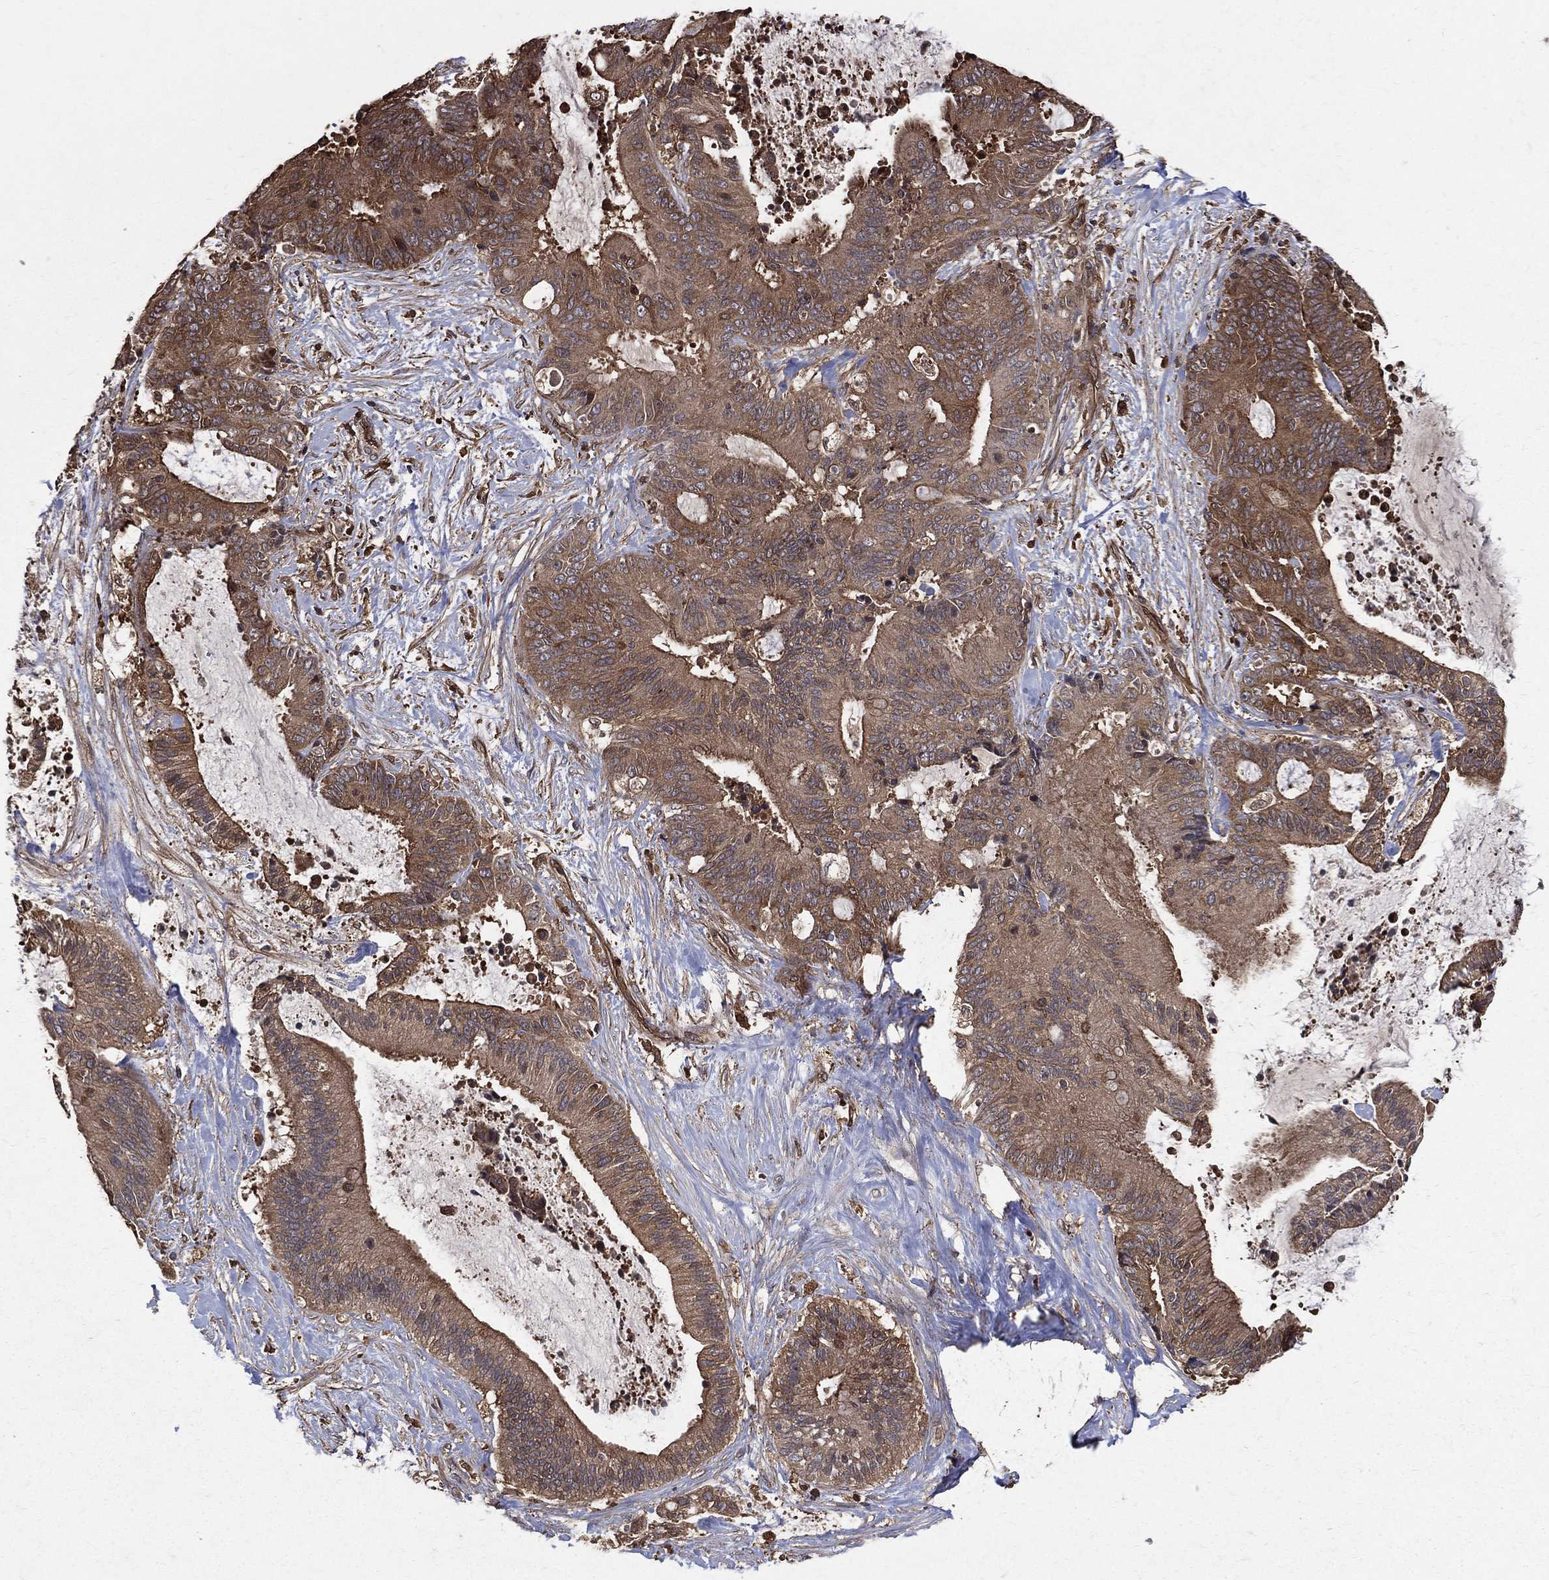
{"staining": {"intensity": "strong", "quantity": ">75%", "location": "cytoplasmic/membranous"}, "tissue": "liver cancer", "cell_type": "Tumor cells", "image_type": "cancer", "snomed": [{"axis": "morphology", "description": "Cholangiocarcinoma"}, {"axis": "topography", "description": "Liver"}], "caption": "This histopathology image displays liver cancer stained with immunohistochemistry (IHC) to label a protein in brown. The cytoplasmic/membranous of tumor cells show strong positivity for the protein. Nuclei are counter-stained blue.", "gene": "DPYSL2", "patient": {"sex": "female", "age": 73}}